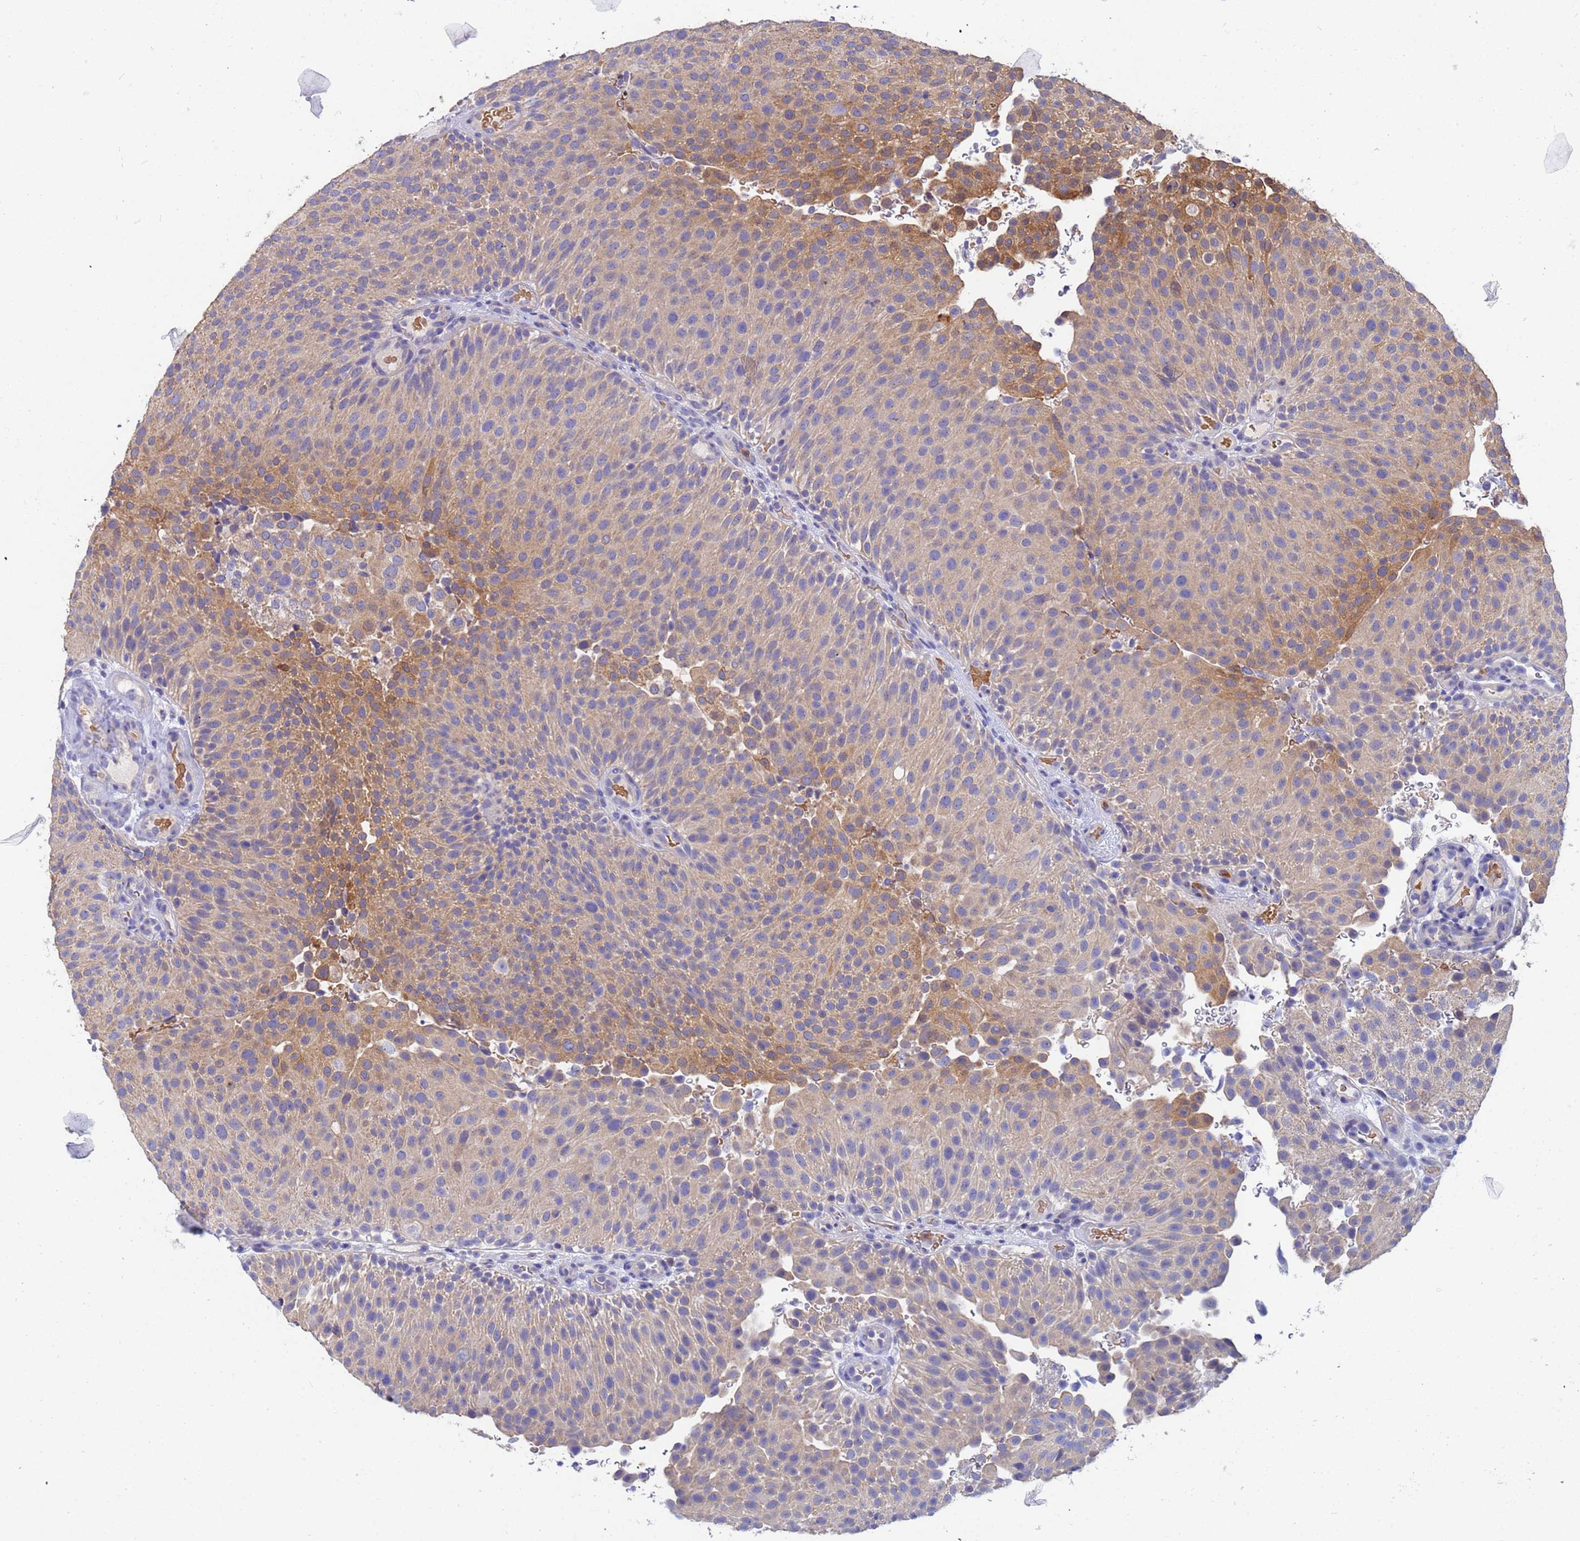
{"staining": {"intensity": "moderate", "quantity": "25%-75%", "location": "cytoplasmic/membranous"}, "tissue": "urothelial cancer", "cell_type": "Tumor cells", "image_type": "cancer", "snomed": [{"axis": "morphology", "description": "Urothelial carcinoma, Low grade"}, {"axis": "topography", "description": "Urinary bladder"}], "caption": "Immunohistochemistry of human urothelial carcinoma (low-grade) exhibits medium levels of moderate cytoplasmic/membranous expression in approximately 25%-75% of tumor cells.", "gene": "TTLL11", "patient": {"sex": "male", "age": 78}}